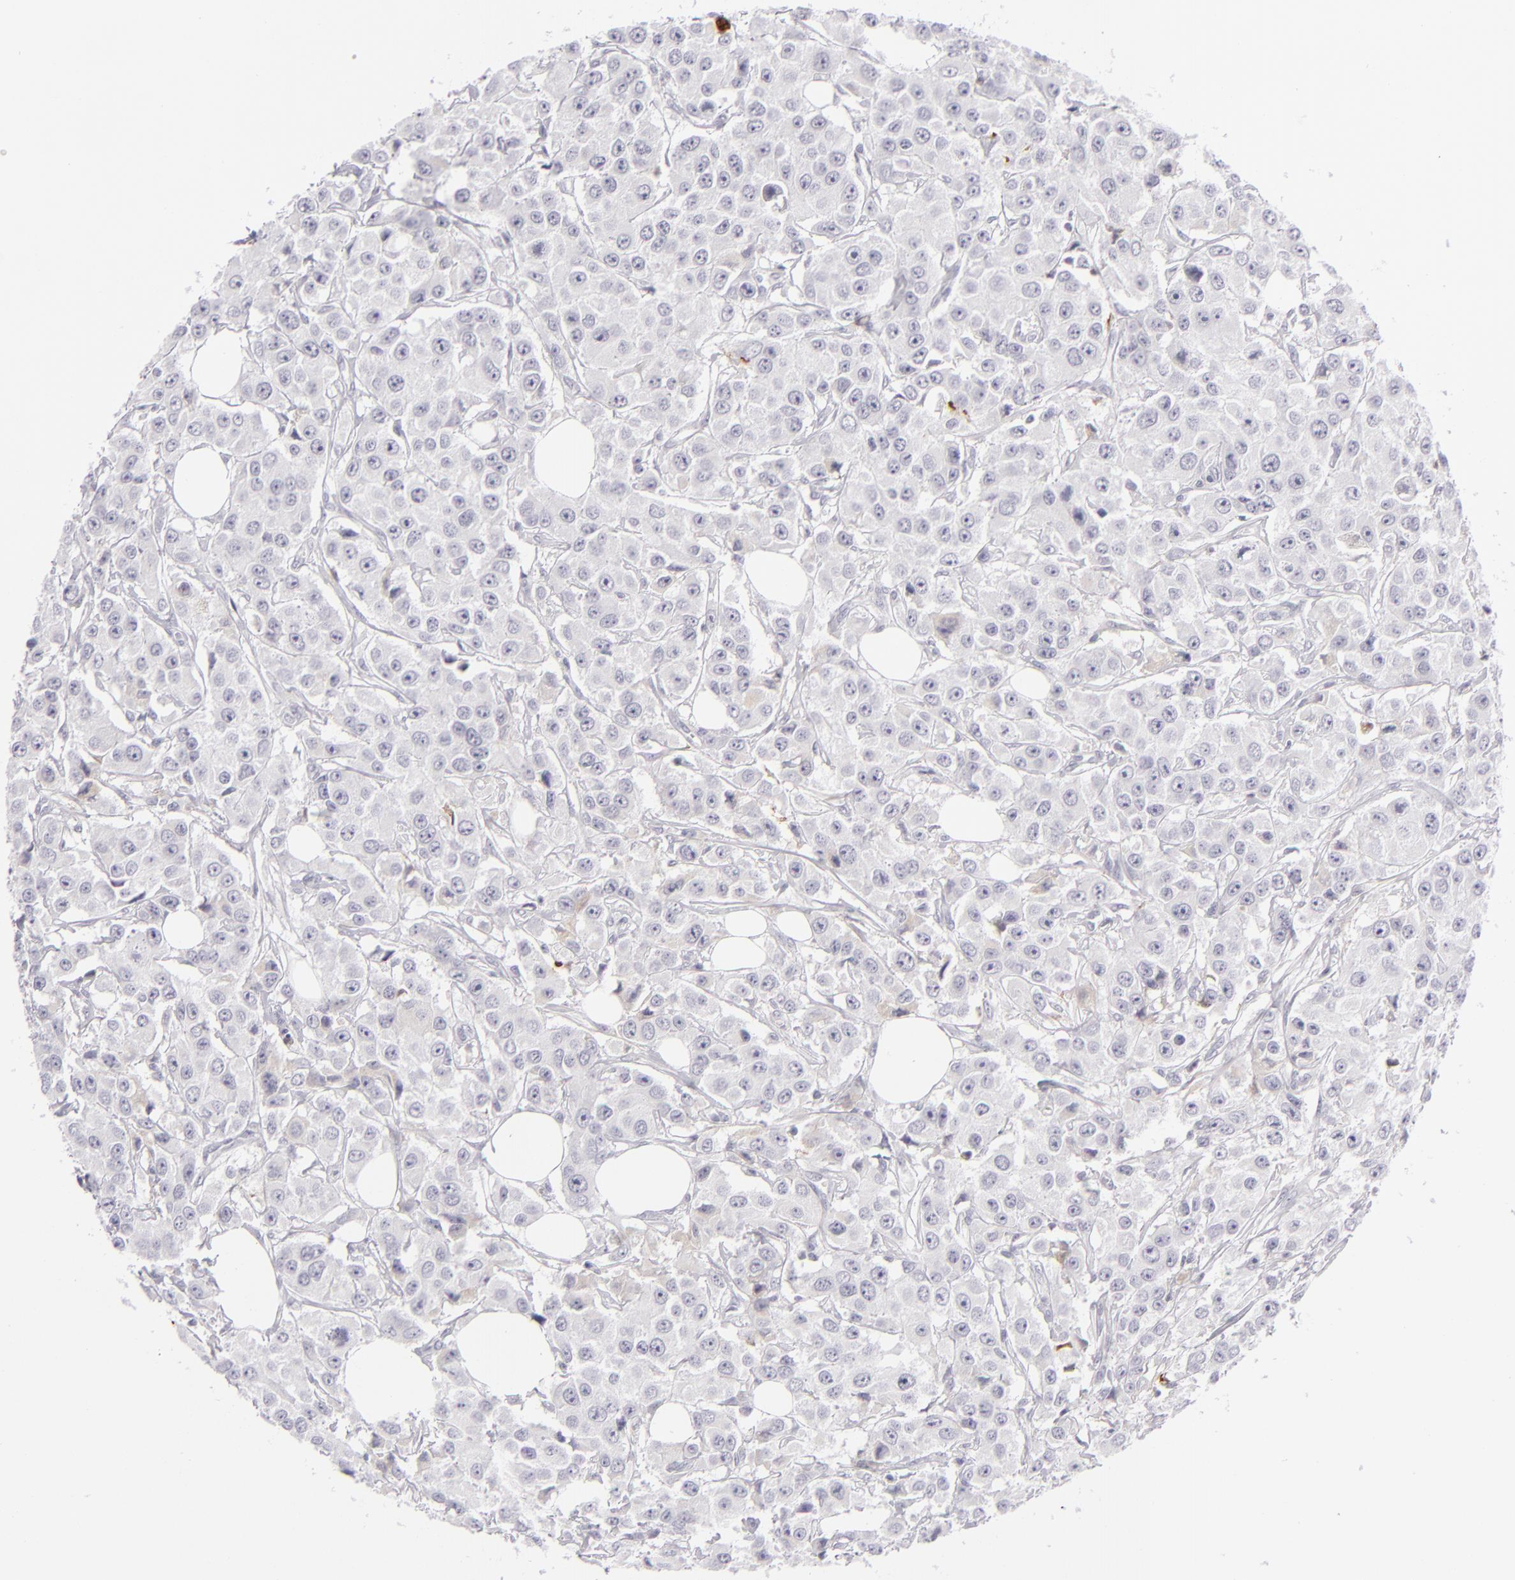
{"staining": {"intensity": "negative", "quantity": "none", "location": "none"}, "tissue": "breast cancer", "cell_type": "Tumor cells", "image_type": "cancer", "snomed": [{"axis": "morphology", "description": "Duct carcinoma"}, {"axis": "topography", "description": "Breast"}], "caption": "This is a photomicrograph of immunohistochemistry staining of breast cancer, which shows no positivity in tumor cells. The staining was performed using DAB (3,3'-diaminobenzidine) to visualize the protein expression in brown, while the nuclei were stained in blue with hematoxylin (Magnification: 20x).", "gene": "C9", "patient": {"sex": "female", "age": 58}}